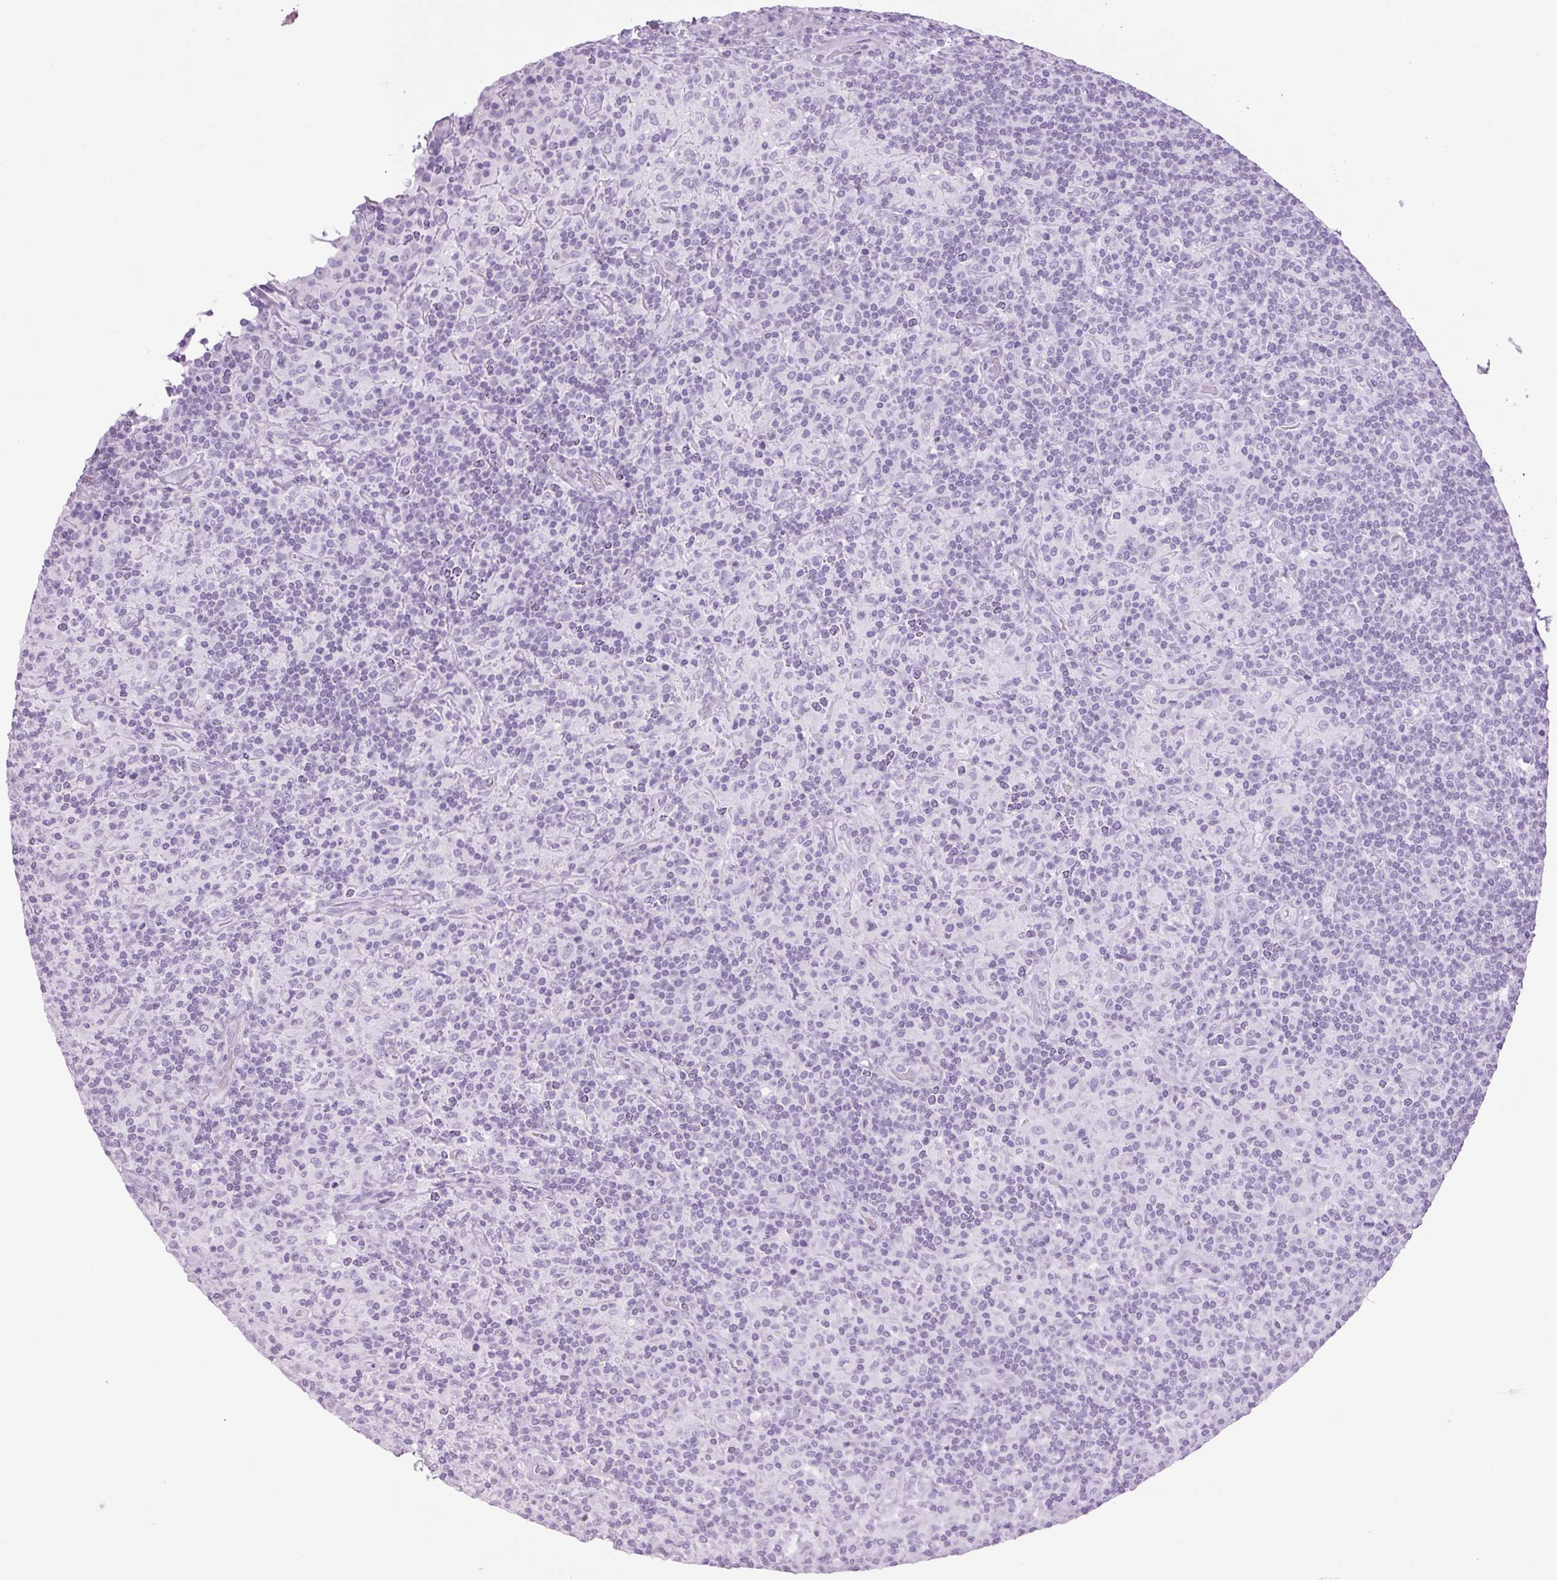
{"staining": {"intensity": "negative", "quantity": "none", "location": "none"}, "tissue": "lymphoma", "cell_type": "Tumor cells", "image_type": "cancer", "snomed": [{"axis": "morphology", "description": "Hodgkin's disease, NOS"}, {"axis": "topography", "description": "Lymph node"}], "caption": "Immunohistochemistry photomicrograph of human lymphoma stained for a protein (brown), which exhibits no expression in tumor cells.", "gene": "PPP1R1A", "patient": {"sex": "male", "age": 70}}